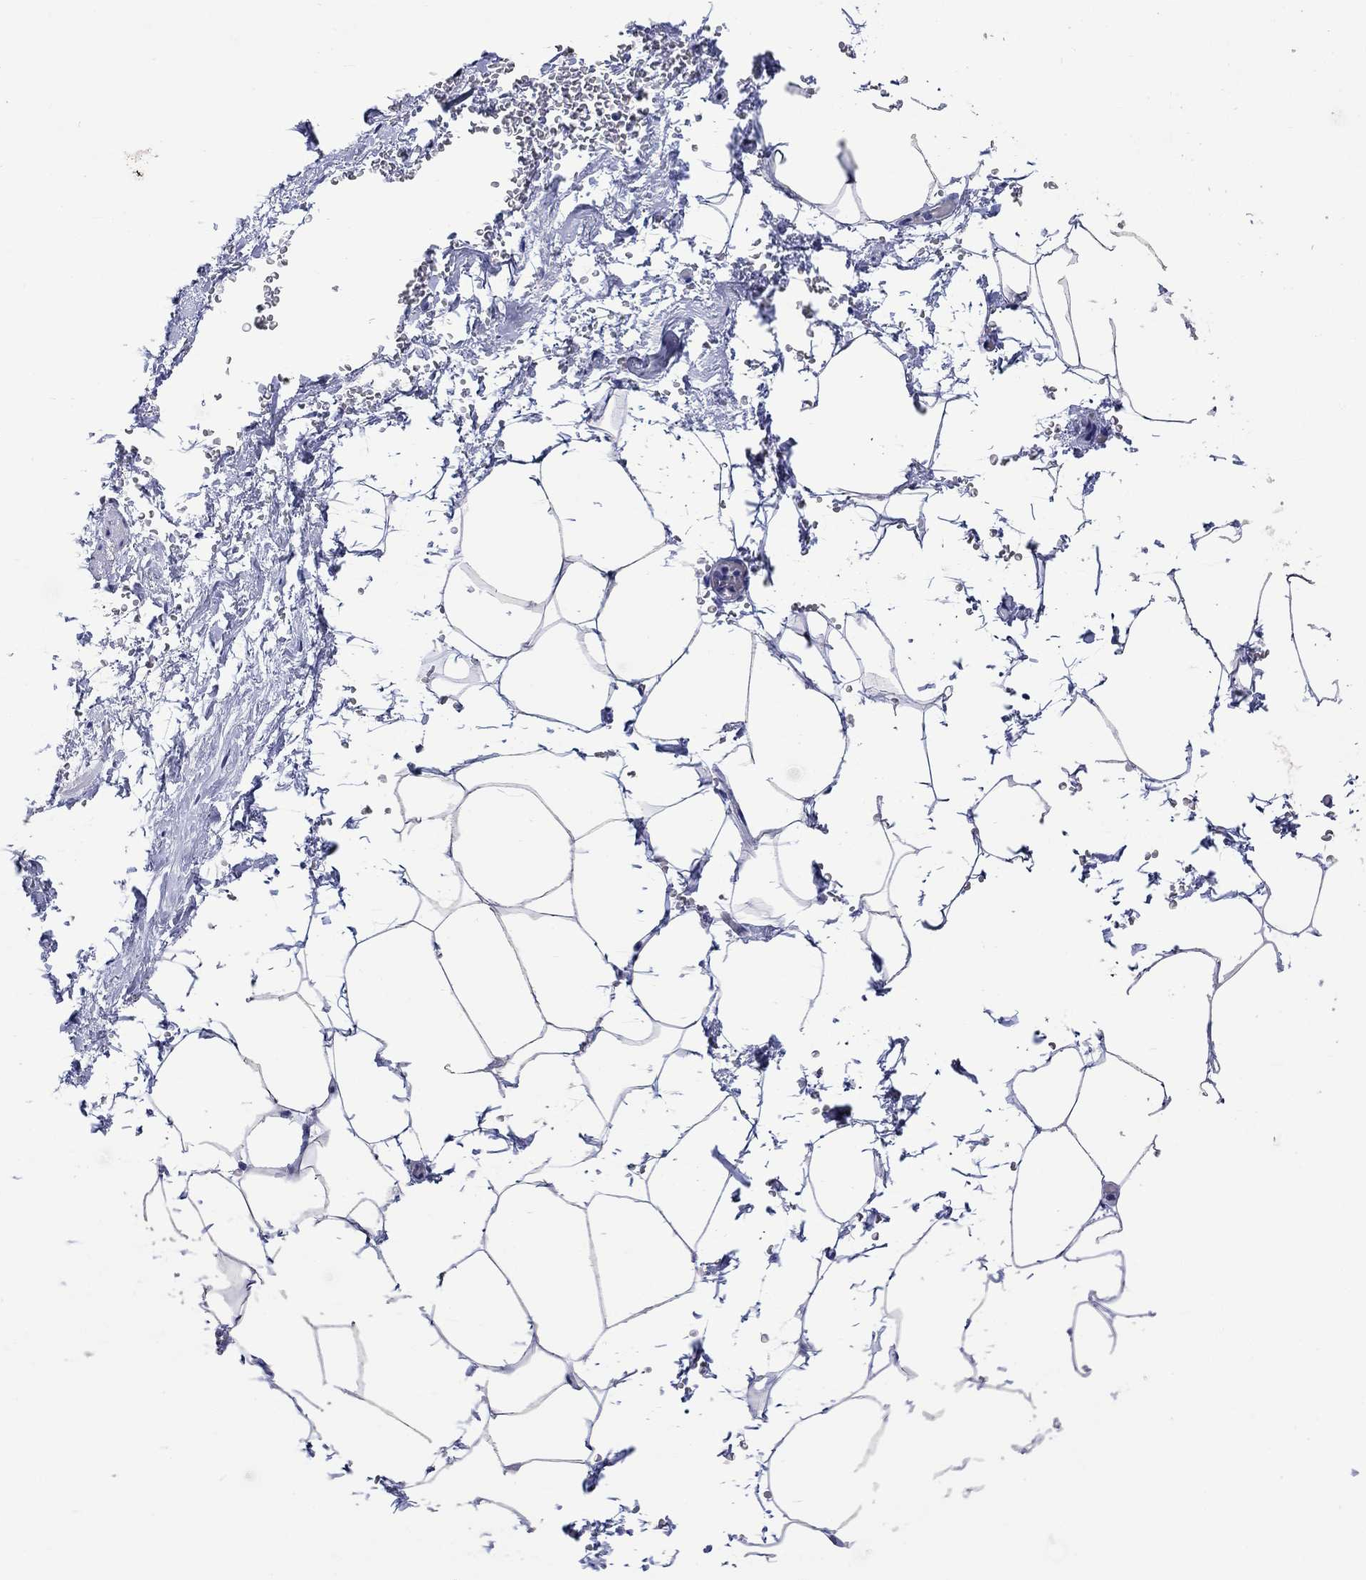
{"staining": {"intensity": "negative", "quantity": "none", "location": "none"}, "tissue": "adipose tissue", "cell_type": "Adipocytes", "image_type": "normal", "snomed": [{"axis": "morphology", "description": "Normal tissue, NOS"}, {"axis": "topography", "description": "Soft tissue"}, {"axis": "topography", "description": "Adipose tissue"}, {"axis": "topography", "description": "Vascular tissue"}, {"axis": "topography", "description": "Peripheral nerve tissue"}], "caption": "Immunohistochemical staining of normal human adipose tissue exhibits no significant positivity in adipocytes.", "gene": "CDCA2", "patient": {"sex": "male", "age": 68}}